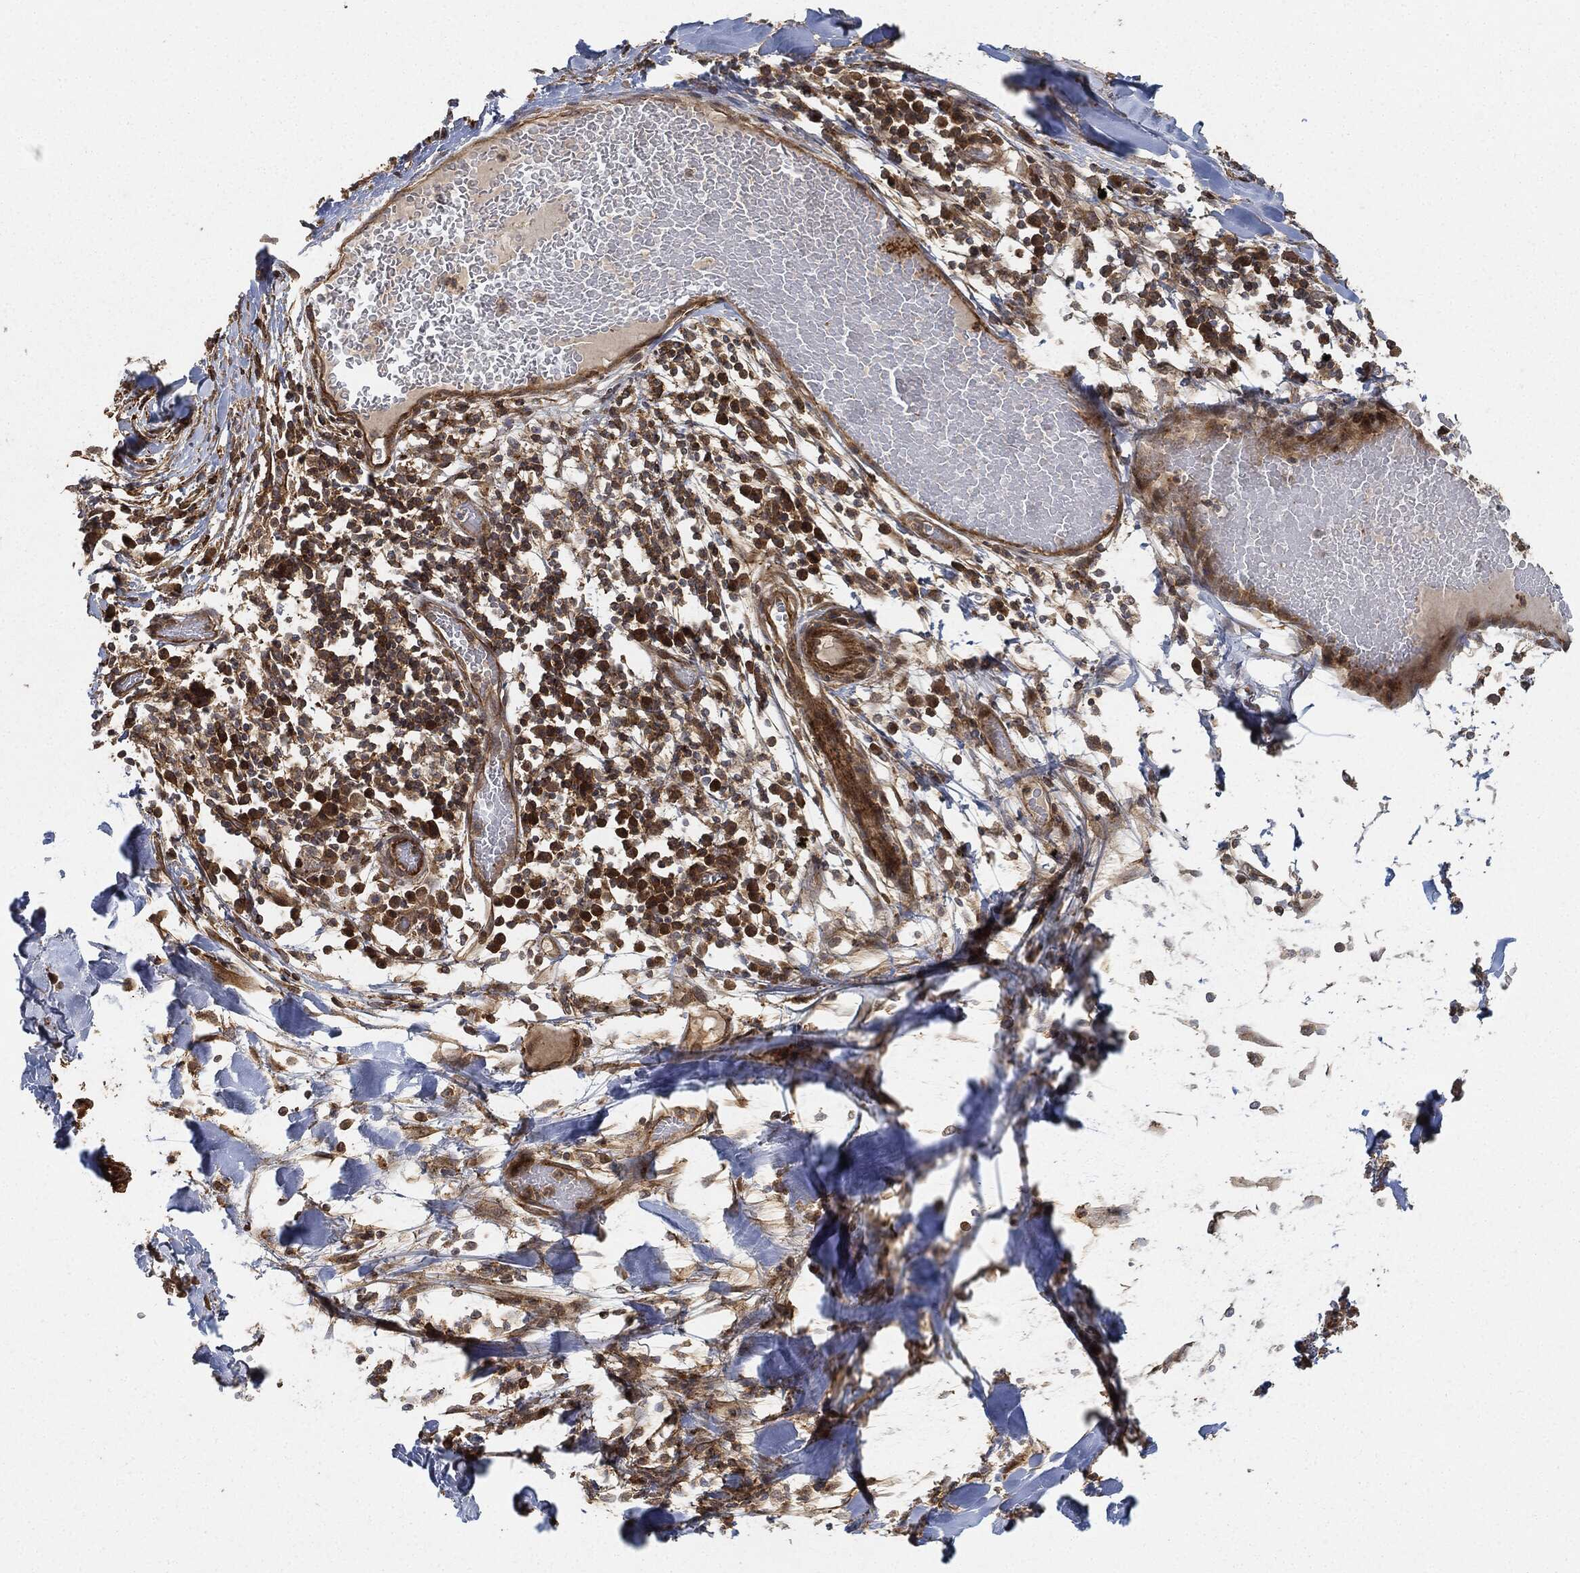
{"staining": {"intensity": "strong", "quantity": ">75%", "location": "cytoplasmic/membranous"}, "tissue": "melanoma", "cell_type": "Tumor cells", "image_type": "cancer", "snomed": [{"axis": "morphology", "description": "Malignant melanoma, Metastatic site"}, {"axis": "topography", "description": "Lymph node"}], "caption": "Immunohistochemical staining of human malignant melanoma (metastatic site) demonstrates high levels of strong cytoplasmic/membranous expression in about >75% of tumor cells.", "gene": "TPT1", "patient": {"sex": "male", "age": 50}}